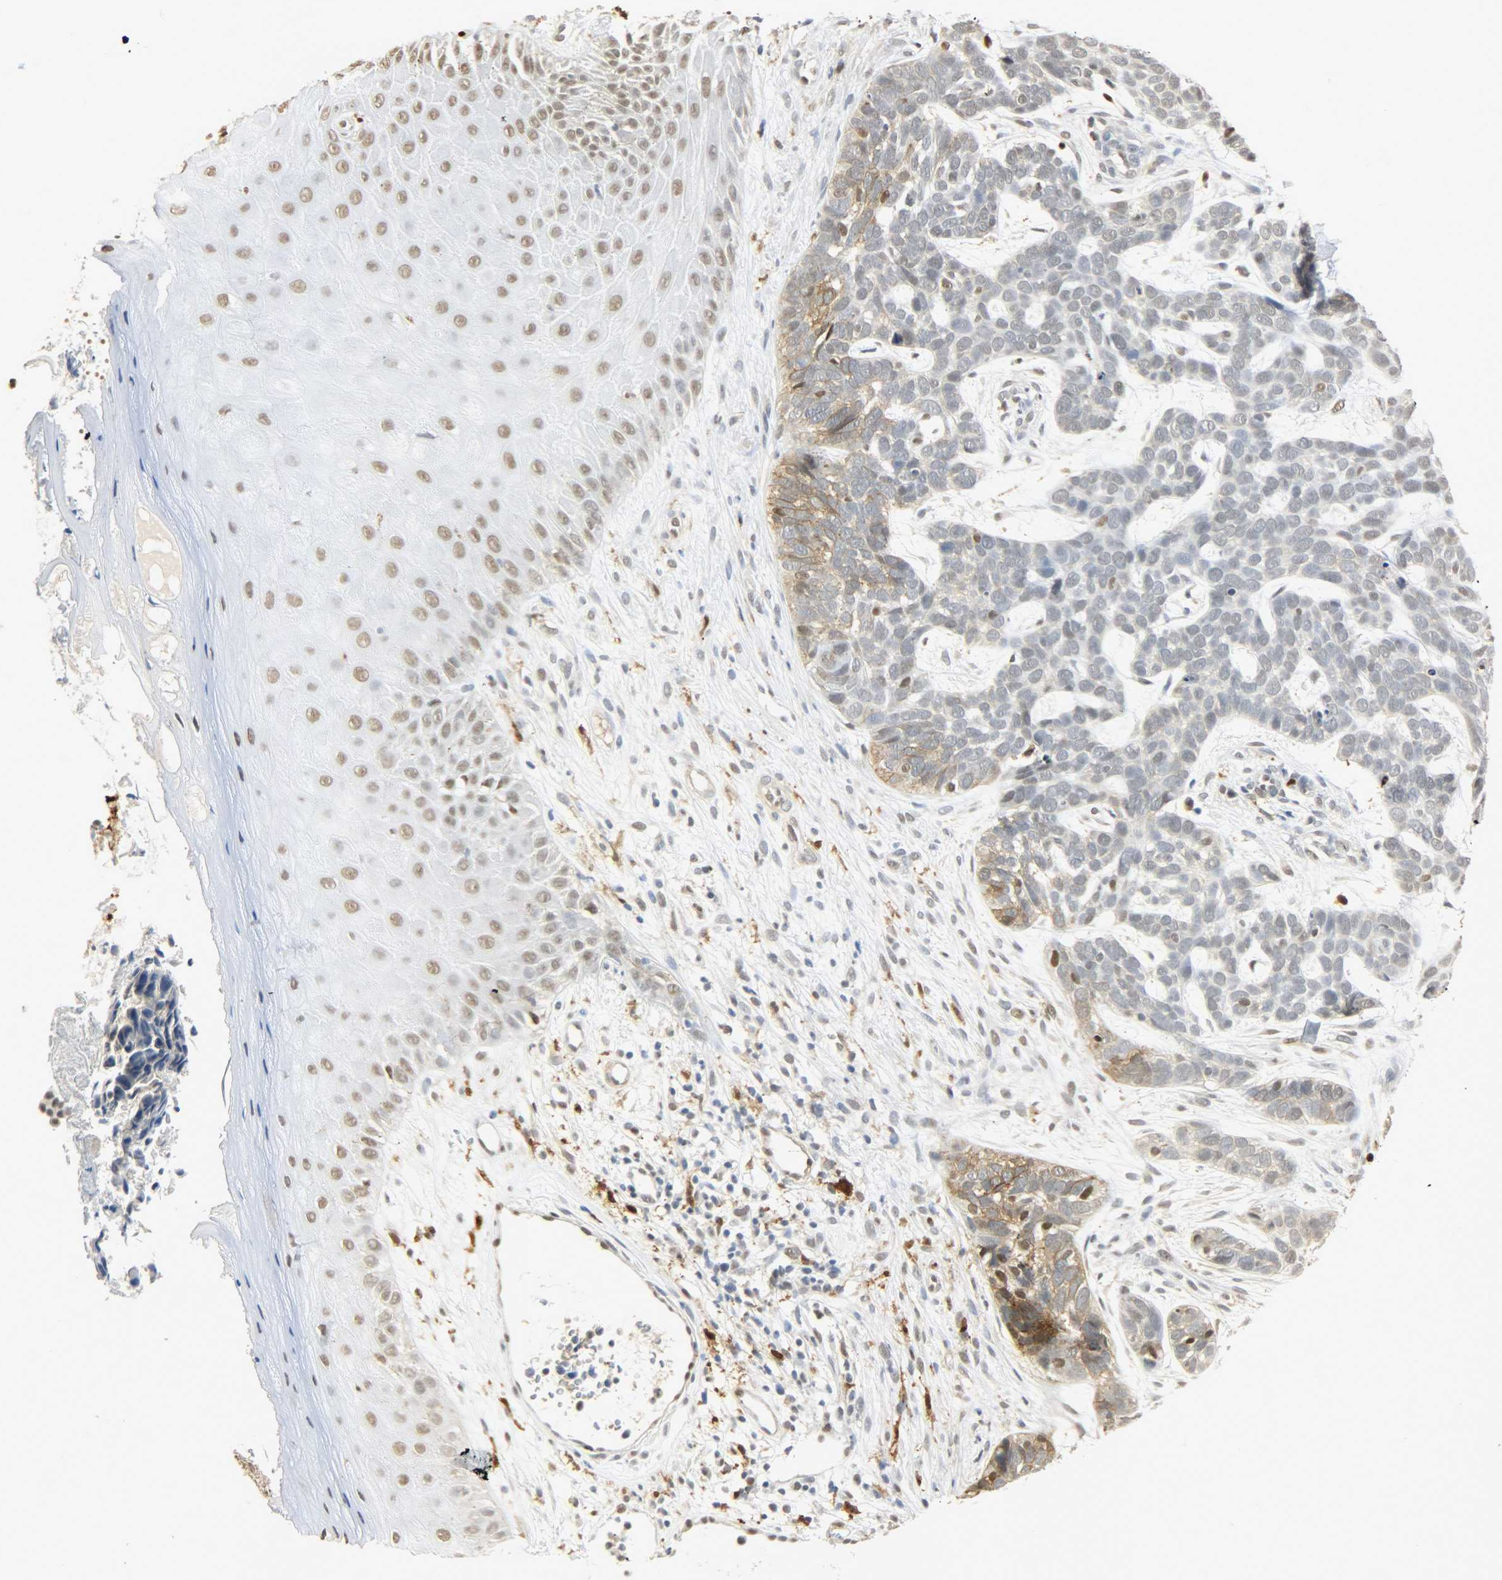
{"staining": {"intensity": "moderate", "quantity": "<25%", "location": "cytoplasmic/membranous"}, "tissue": "skin cancer", "cell_type": "Tumor cells", "image_type": "cancer", "snomed": [{"axis": "morphology", "description": "Basal cell carcinoma"}, {"axis": "topography", "description": "Skin"}], "caption": "Skin cancer (basal cell carcinoma) stained with immunohistochemistry (IHC) exhibits moderate cytoplasmic/membranous positivity in approximately <25% of tumor cells.", "gene": "NGFR", "patient": {"sex": "male", "age": 87}}